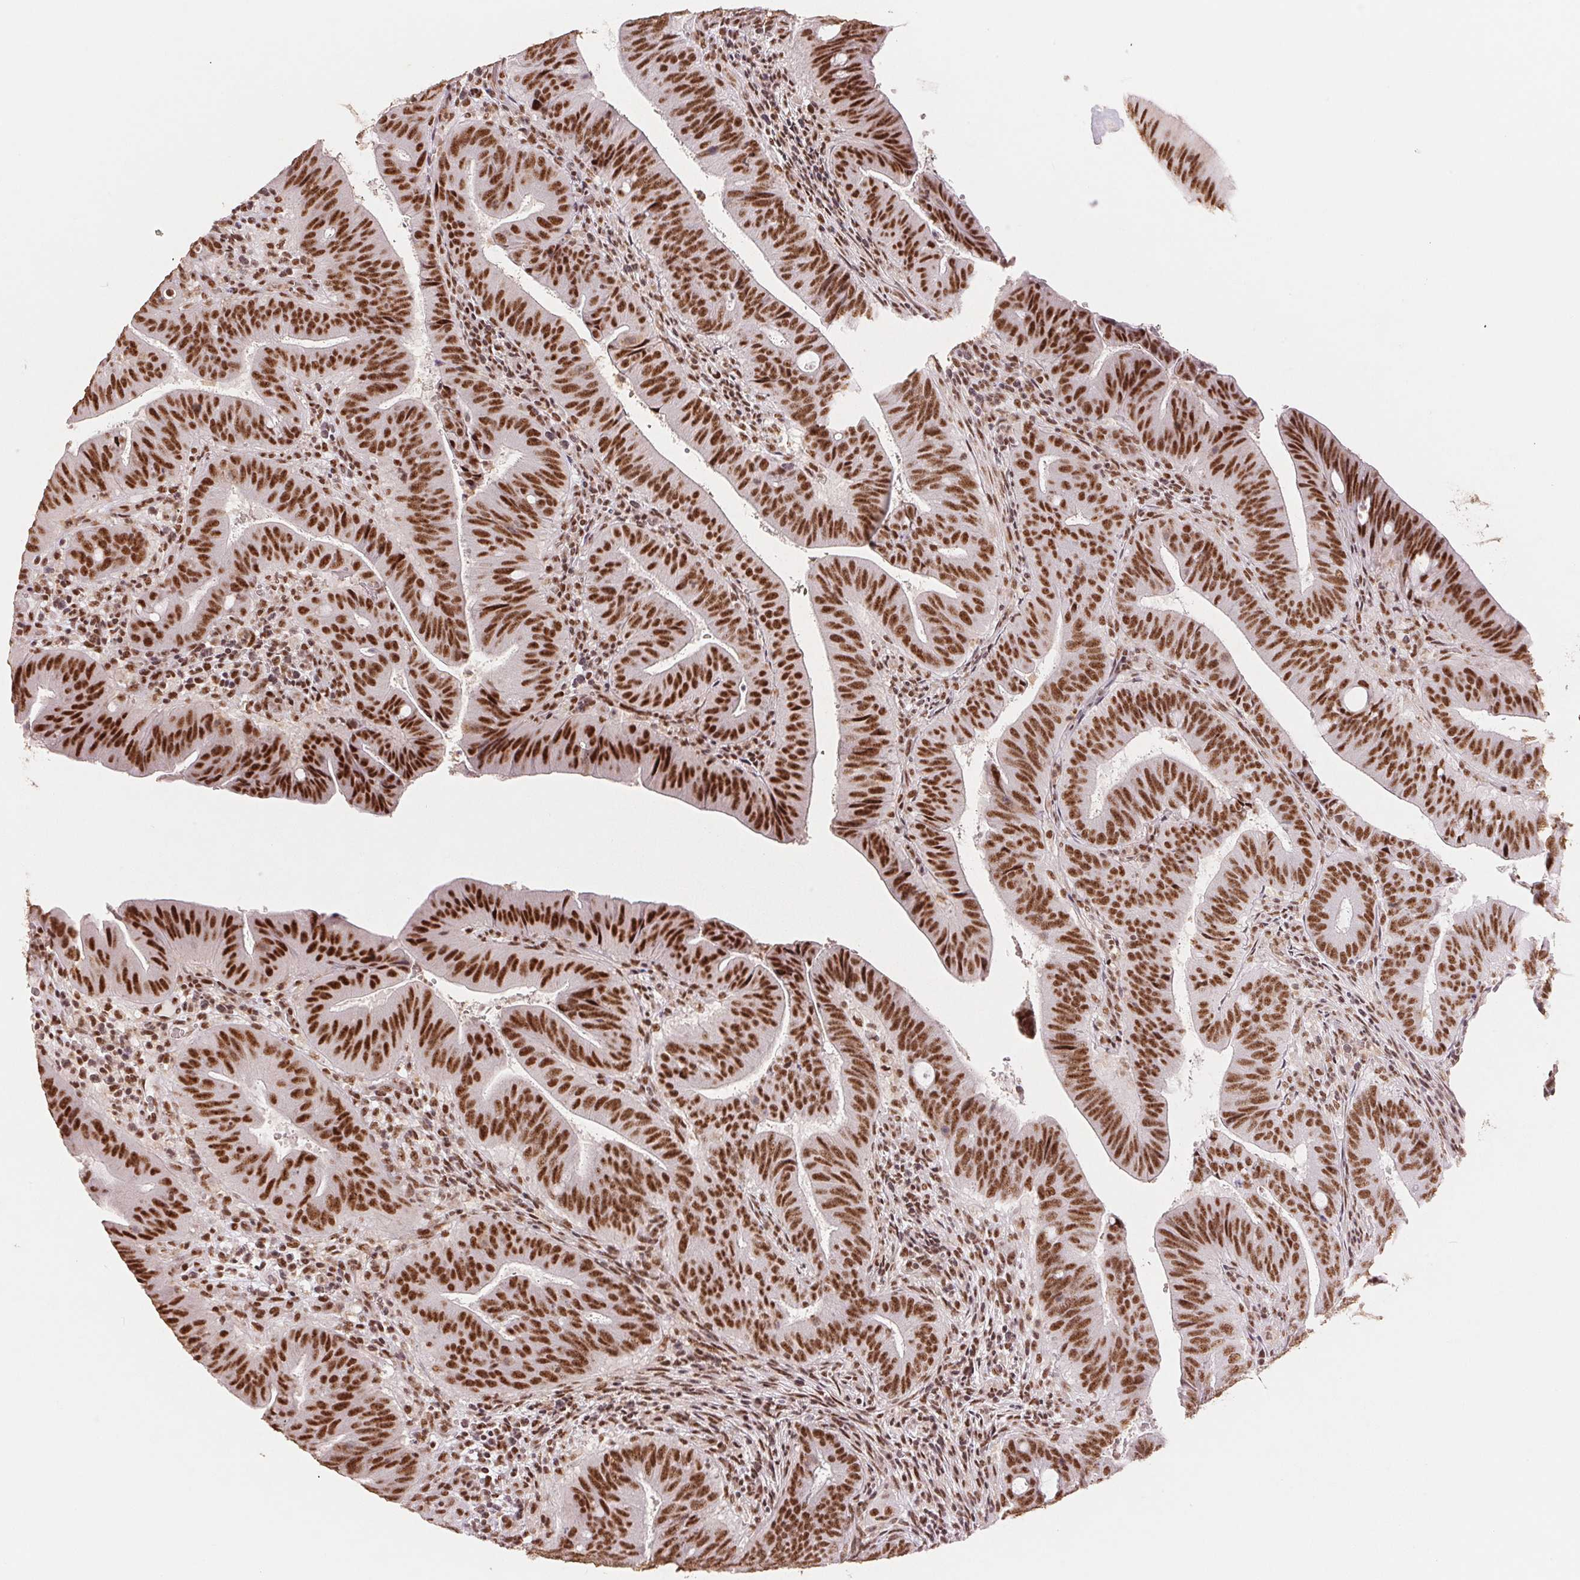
{"staining": {"intensity": "strong", "quantity": ">75%", "location": "nuclear"}, "tissue": "colorectal cancer", "cell_type": "Tumor cells", "image_type": "cancer", "snomed": [{"axis": "morphology", "description": "Adenocarcinoma, NOS"}, {"axis": "topography", "description": "Colon"}], "caption": "Immunohistochemical staining of human colorectal adenocarcinoma displays strong nuclear protein expression in about >75% of tumor cells.", "gene": "SREK1", "patient": {"sex": "female", "age": 43}}